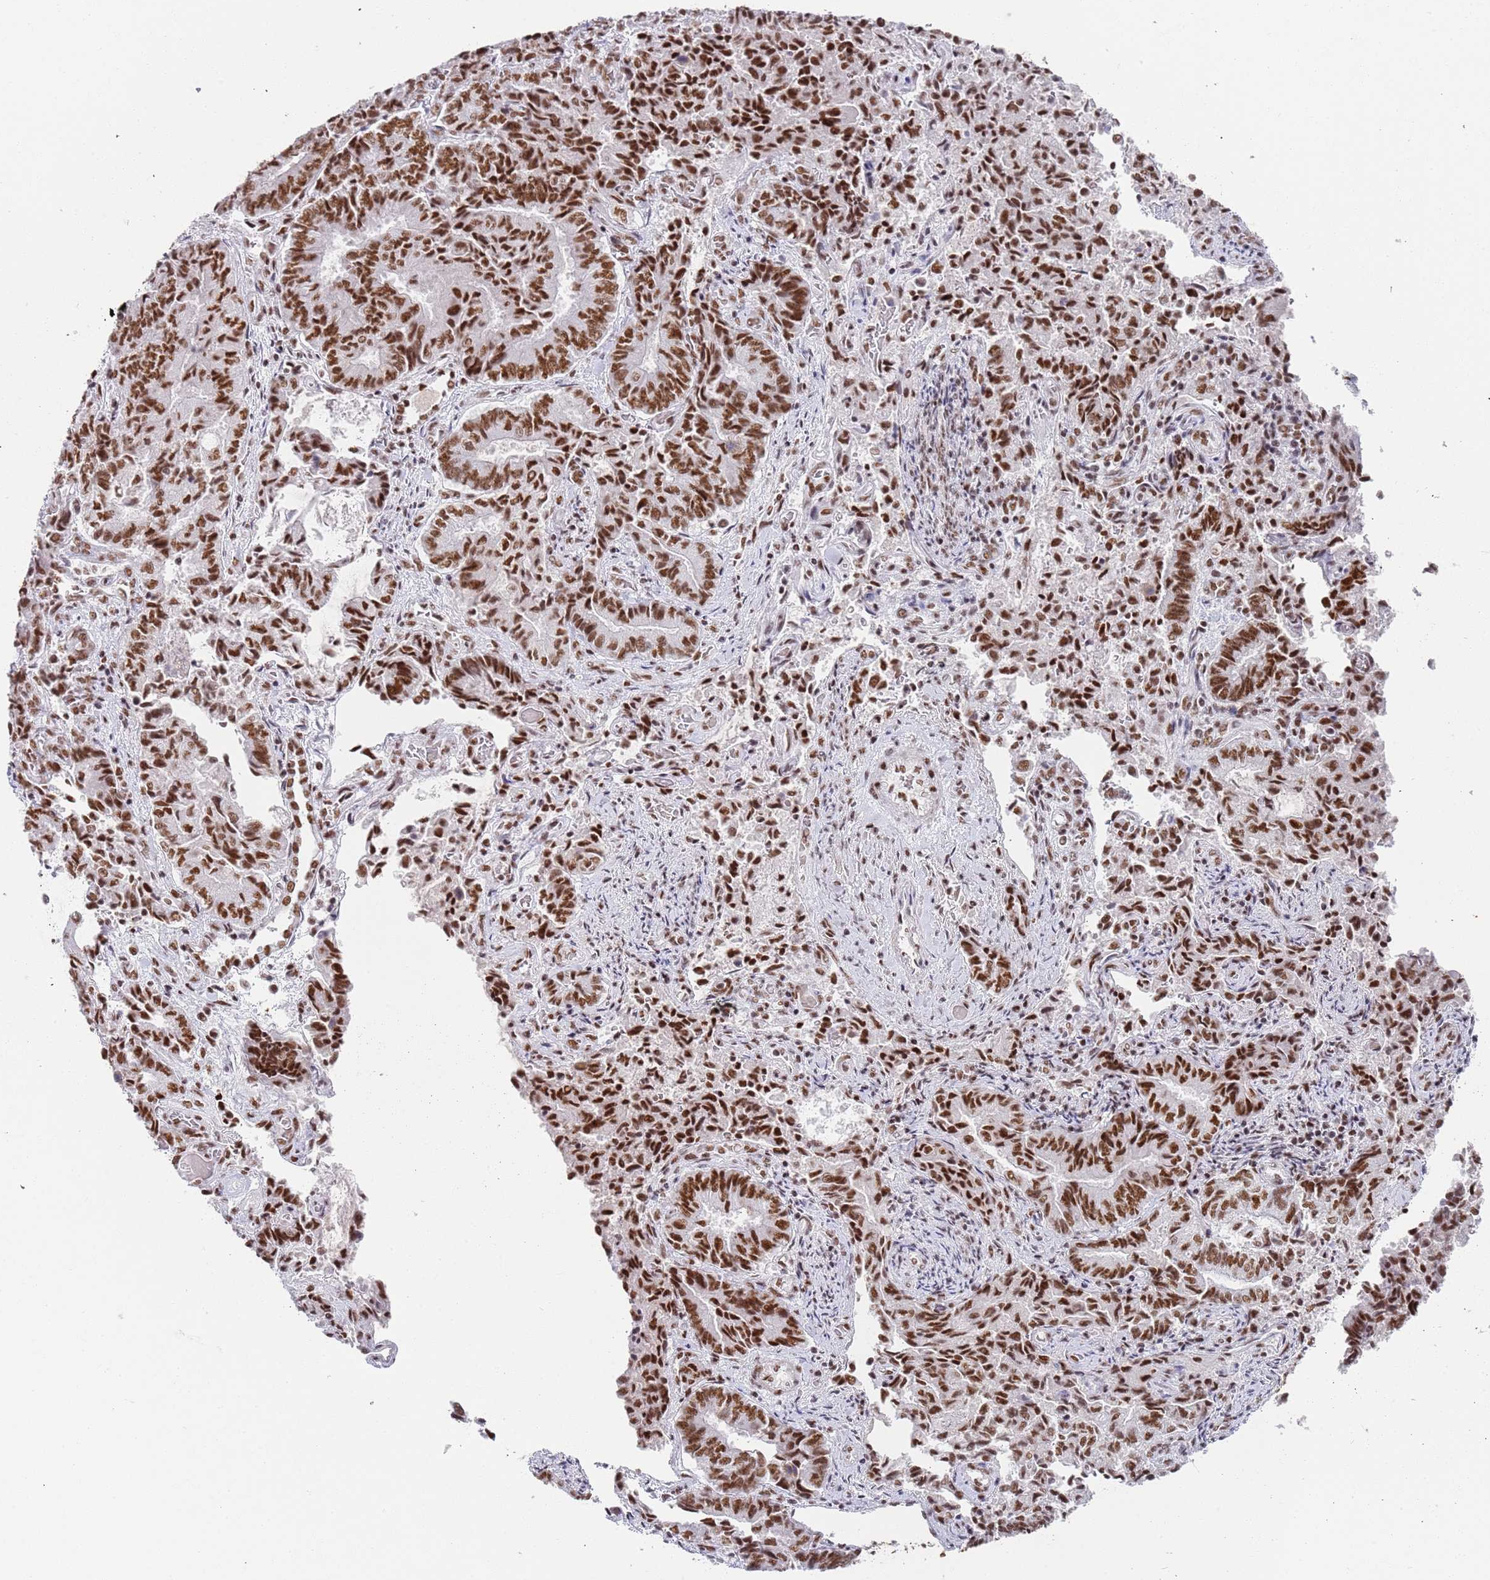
{"staining": {"intensity": "strong", "quantity": ">75%", "location": "nuclear"}, "tissue": "endometrial cancer", "cell_type": "Tumor cells", "image_type": "cancer", "snomed": [{"axis": "morphology", "description": "Adenocarcinoma, NOS"}, {"axis": "topography", "description": "Endometrium"}], "caption": "Strong nuclear positivity is identified in approximately >75% of tumor cells in endometrial adenocarcinoma.", "gene": "AKAP8L", "patient": {"sex": "female", "age": 80}}